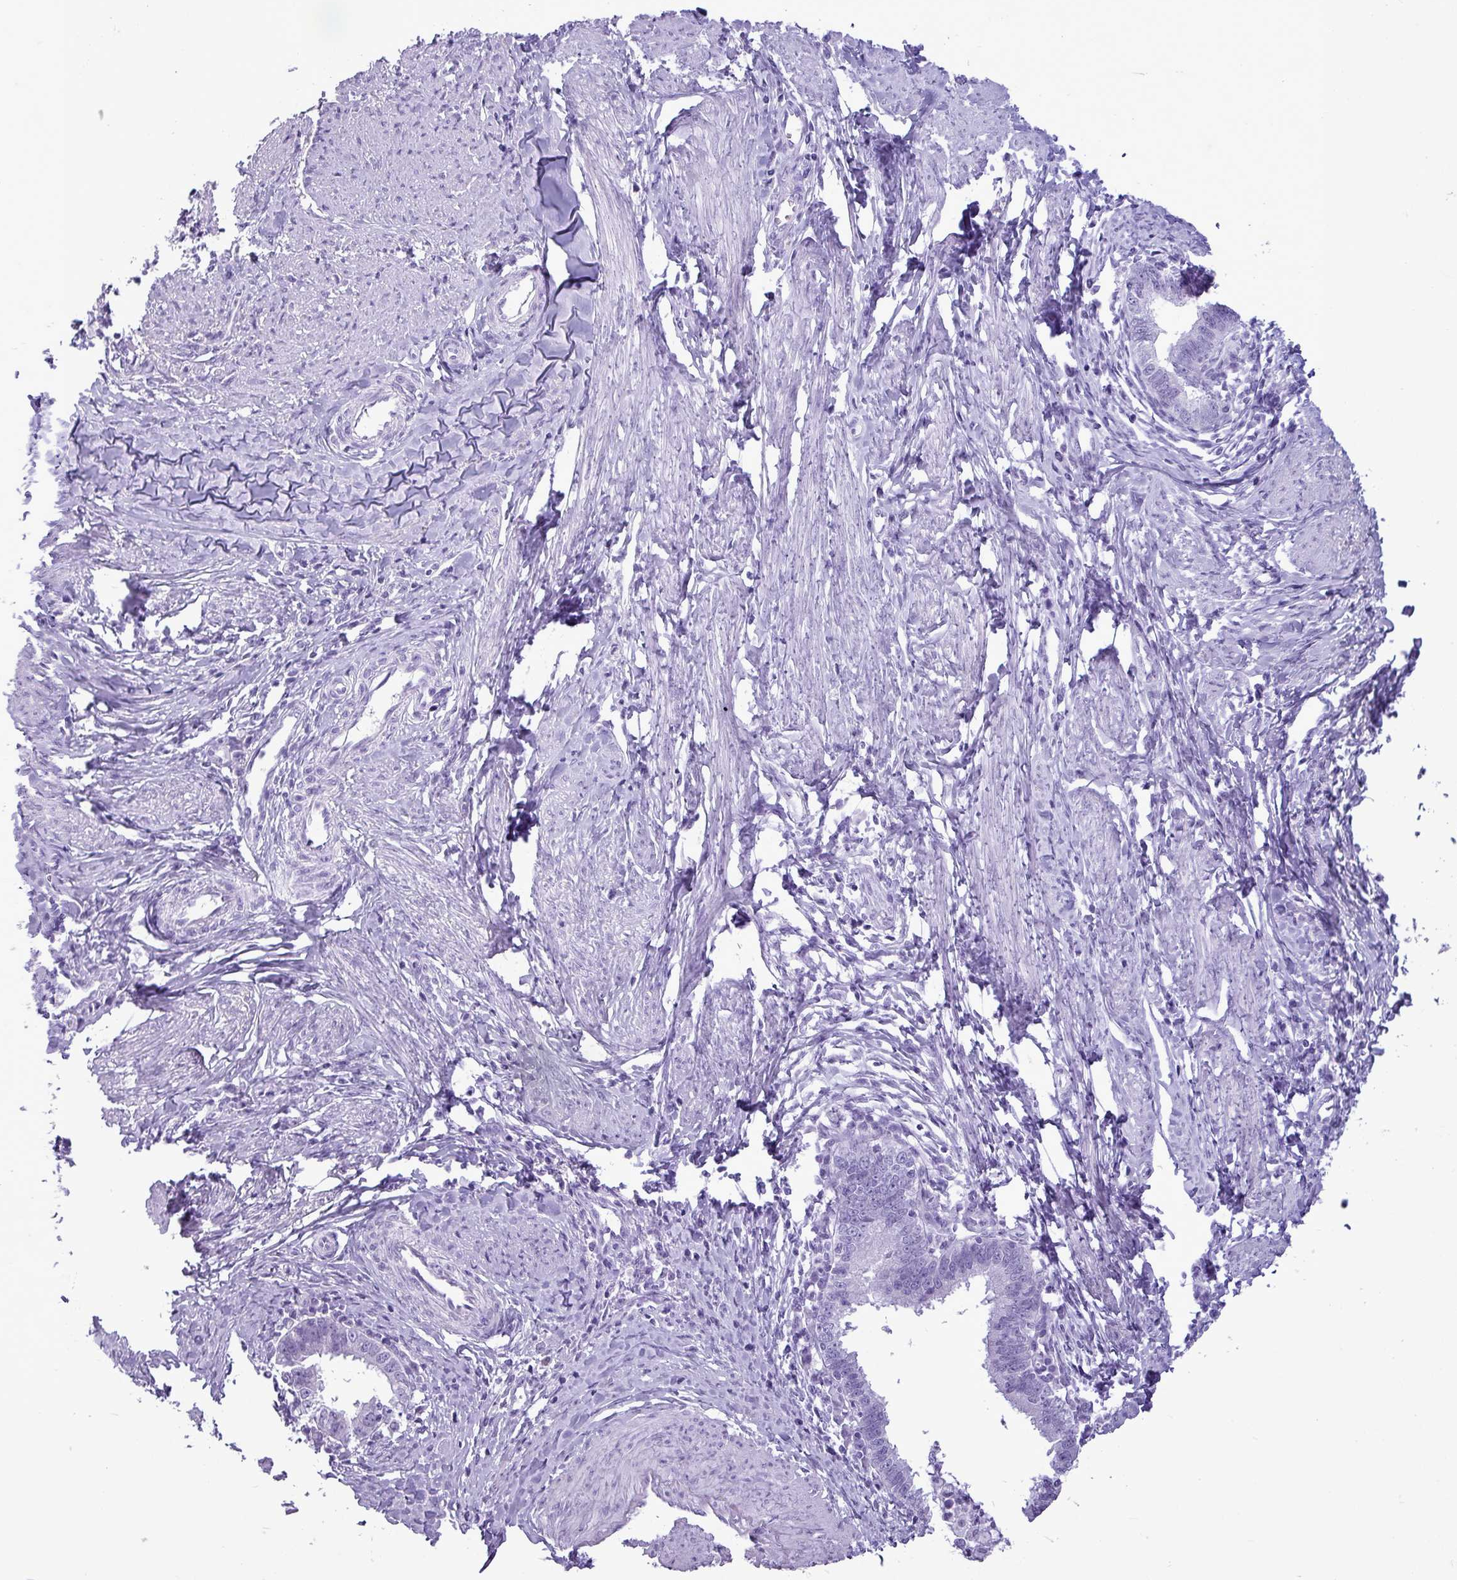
{"staining": {"intensity": "negative", "quantity": "none", "location": "none"}, "tissue": "cervical cancer", "cell_type": "Tumor cells", "image_type": "cancer", "snomed": [{"axis": "morphology", "description": "Adenocarcinoma, NOS"}, {"axis": "topography", "description": "Cervix"}], "caption": "Cervical cancer stained for a protein using IHC shows no positivity tumor cells.", "gene": "AMY1B", "patient": {"sex": "female", "age": 36}}